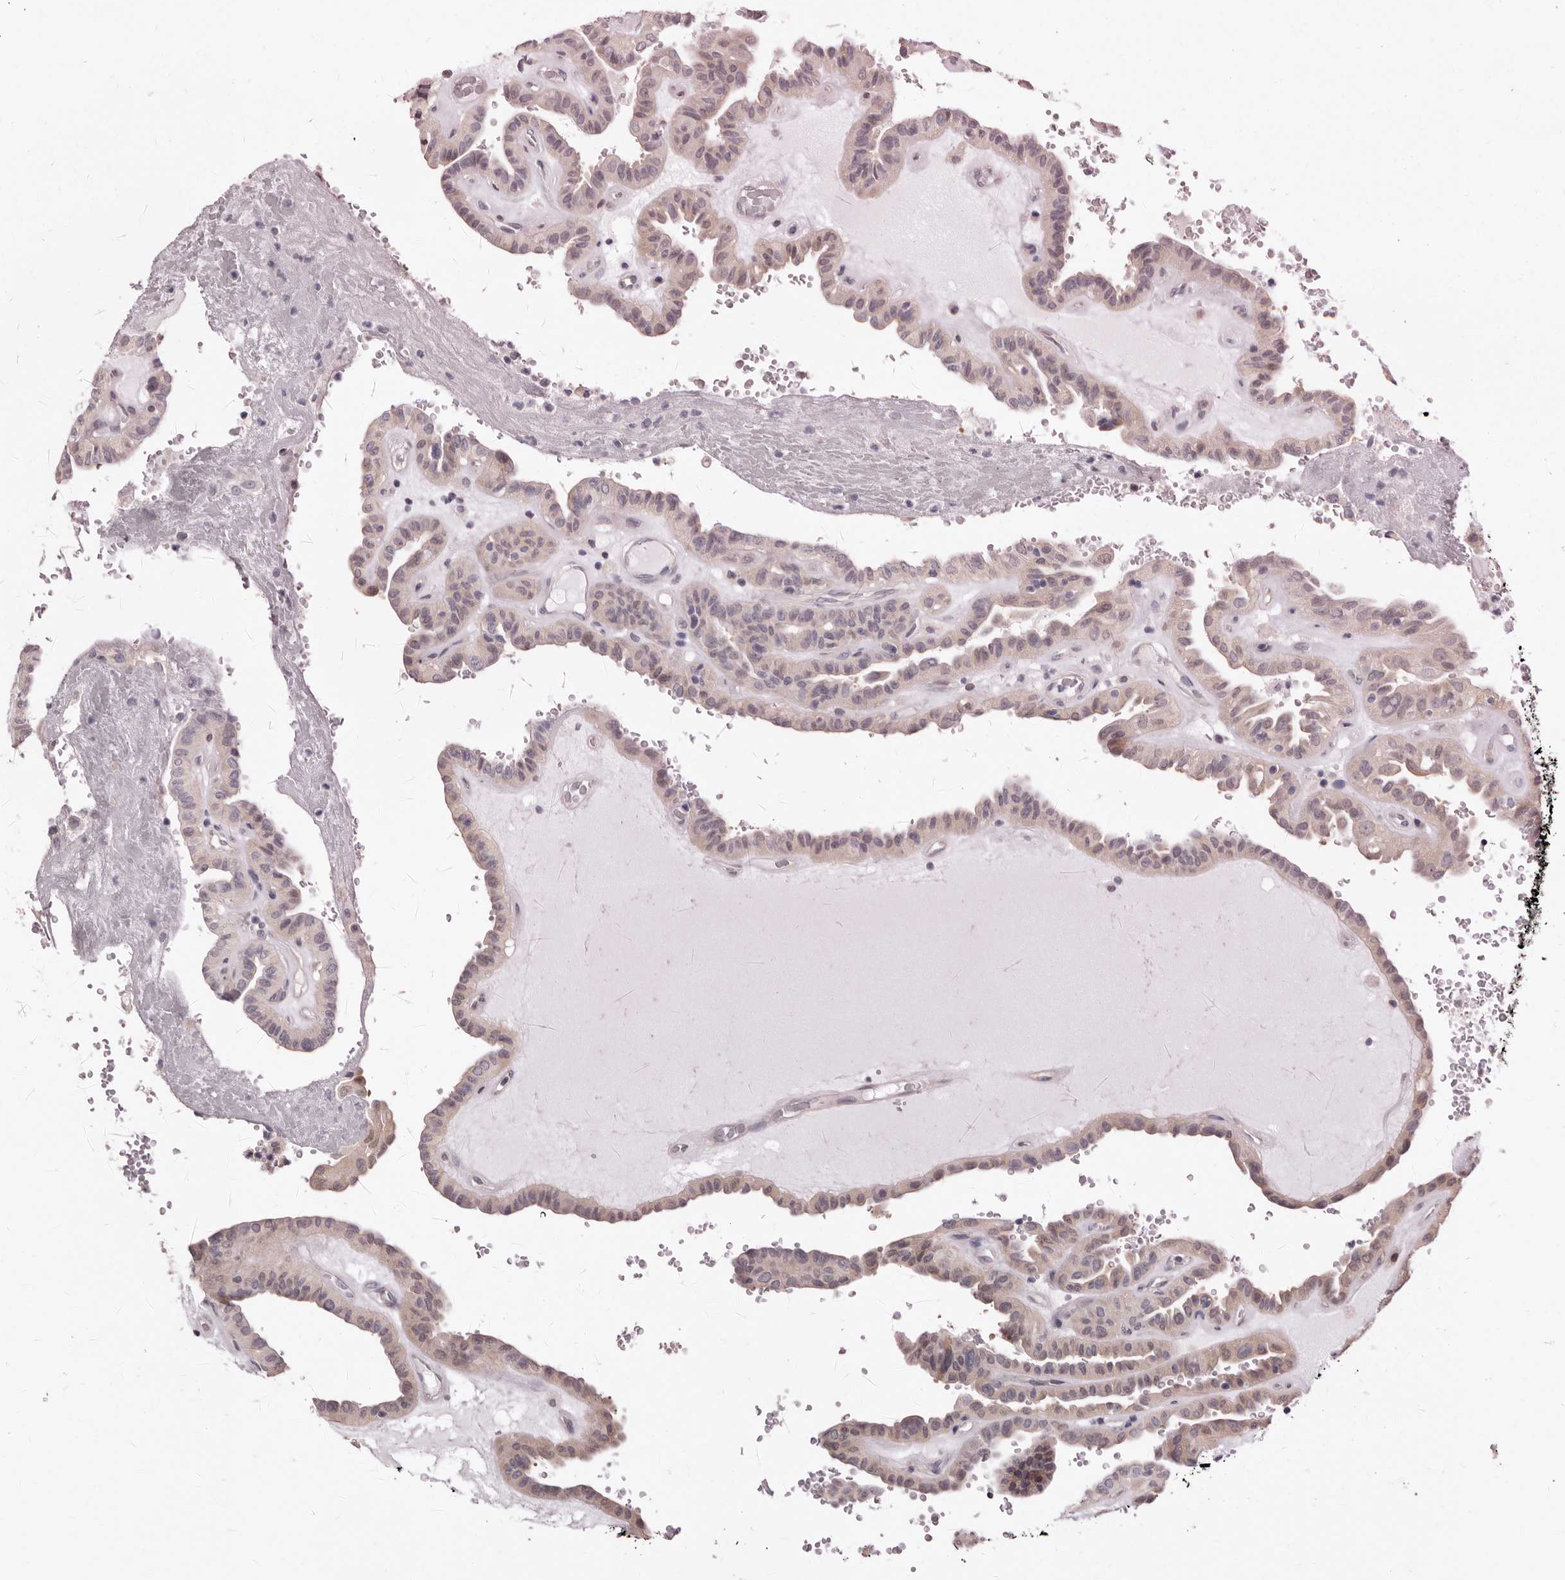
{"staining": {"intensity": "weak", "quantity": "25%-75%", "location": "cytoplasmic/membranous,nuclear"}, "tissue": "thyroid cancer", "cell_type": "Tumor cells", "image_type": "cancer", "snomed": [{"axis": "morphology", "description": "Papillary adenocarcinoma, NOS"}, {"axis": "topography", "description": "Thyroid gland"}], "caption": "Immunohistochemistry (IHC) photomicrograph of neoplastic tissue: thyroid cancer stained using immunohistochemistry demonstrates low levels of weak protein expression localized specifically in the cytoplasmic/membranous and nuclear of tumor cells, appearing as a cytoplasmic/membranous and nuclear brown color.", "gene": "KHDRBS2", "patient": {"sex": "male", "age": 77}}